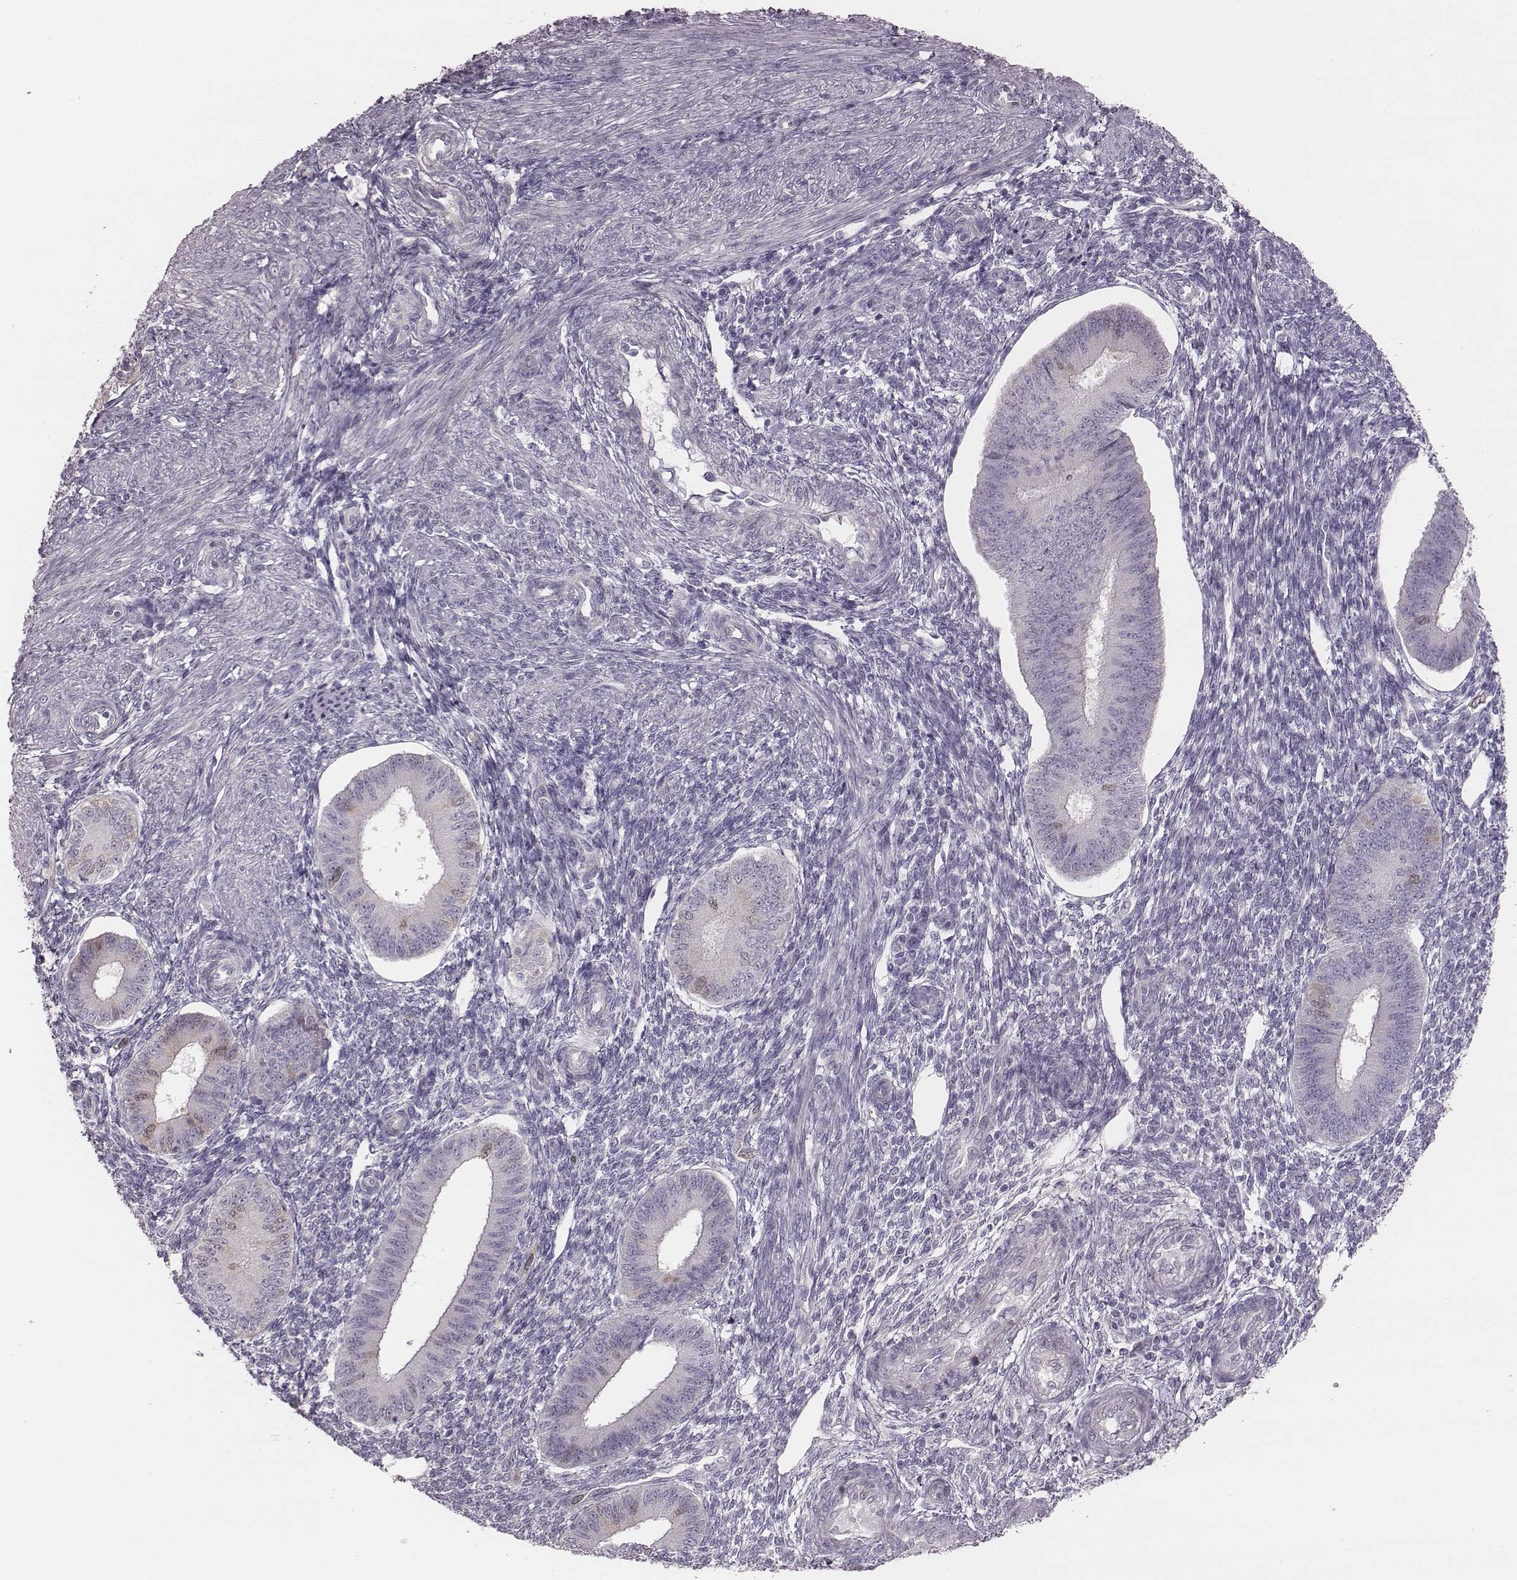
{"staining": {"intensity": "negative", "quantity": "none", "location": "none"}, "tissue": "endometrium", "cell_type": "Cells in endometrial stroma", "image_type": "normal", "snomed": [{"axis": "morphology", "description": "Normal tissue, NOS"}, {"axis": "topography", "description": "Endometrium"}], "caption": "Cells in endometrial stroma show no significant protein staining in unremarkable endometrium. The staining was performed using DAB (3,3'-diaminobenzidine) to visualize the protein expression in brown, while the nuclei were stained in blue with hematoxylin (Magnification: 20x).", "gene": "PBK", "patient": {"sex": "female", "age": 39}}